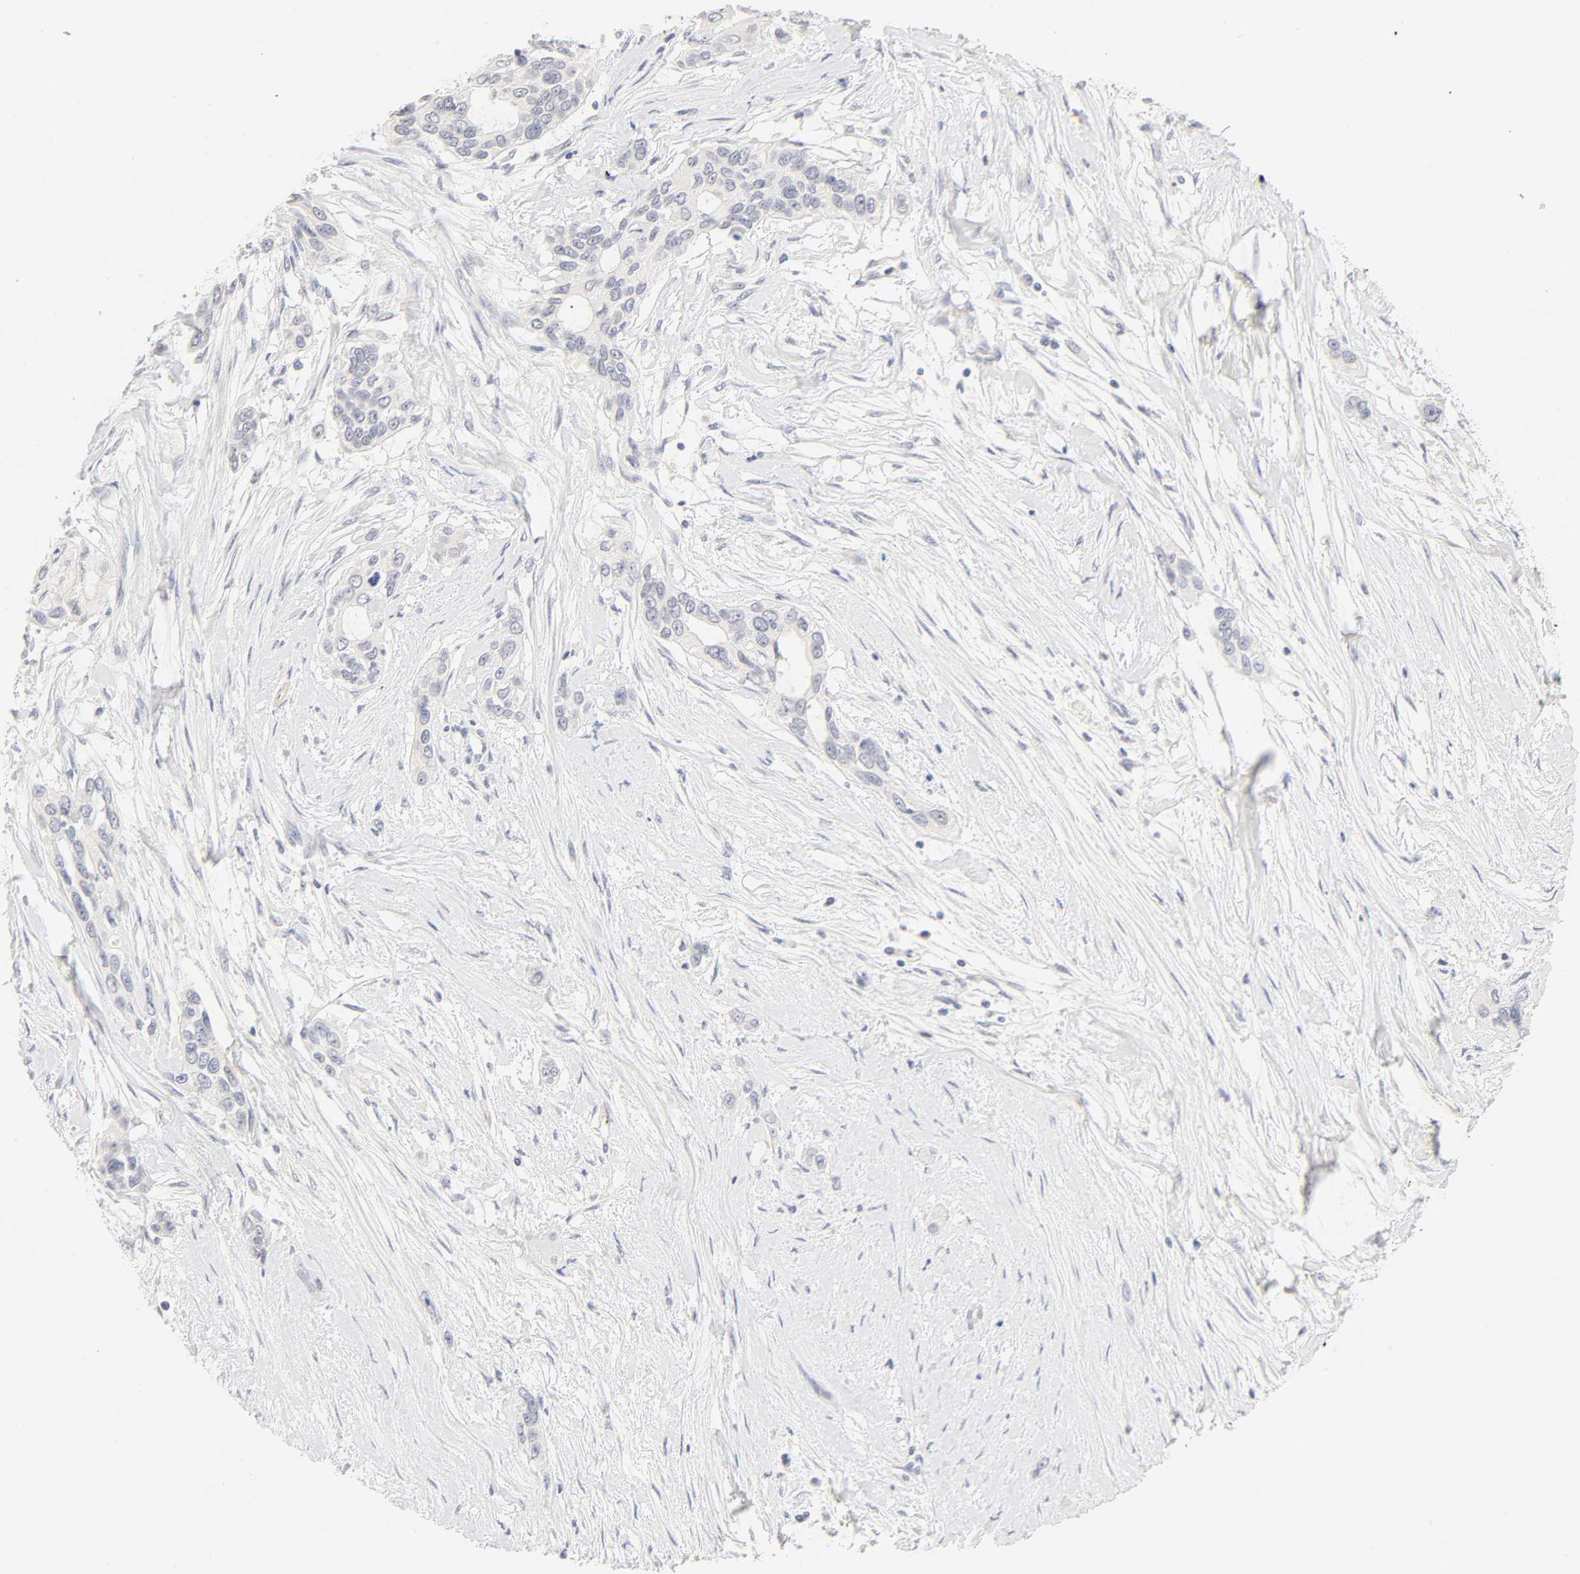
{"staining": {"intensity": "negative", "quantity": "none", "location": "none"}, "tissue": "pancreatic cancer", "cell_type": "Tumor cells", "image_type": "cancer", "snomed": [{"axis": "morphology", "description": "Adenocarcinoma, NOS"}, {"axis": "topography", "description": "Pancreas"}], "caption": "Immunohistochemistry of human pancreatic cancer exhibits no staining in tumor cells.", "gene": "CYP4B1", "patient": {"sex": "female", "age": 60}}